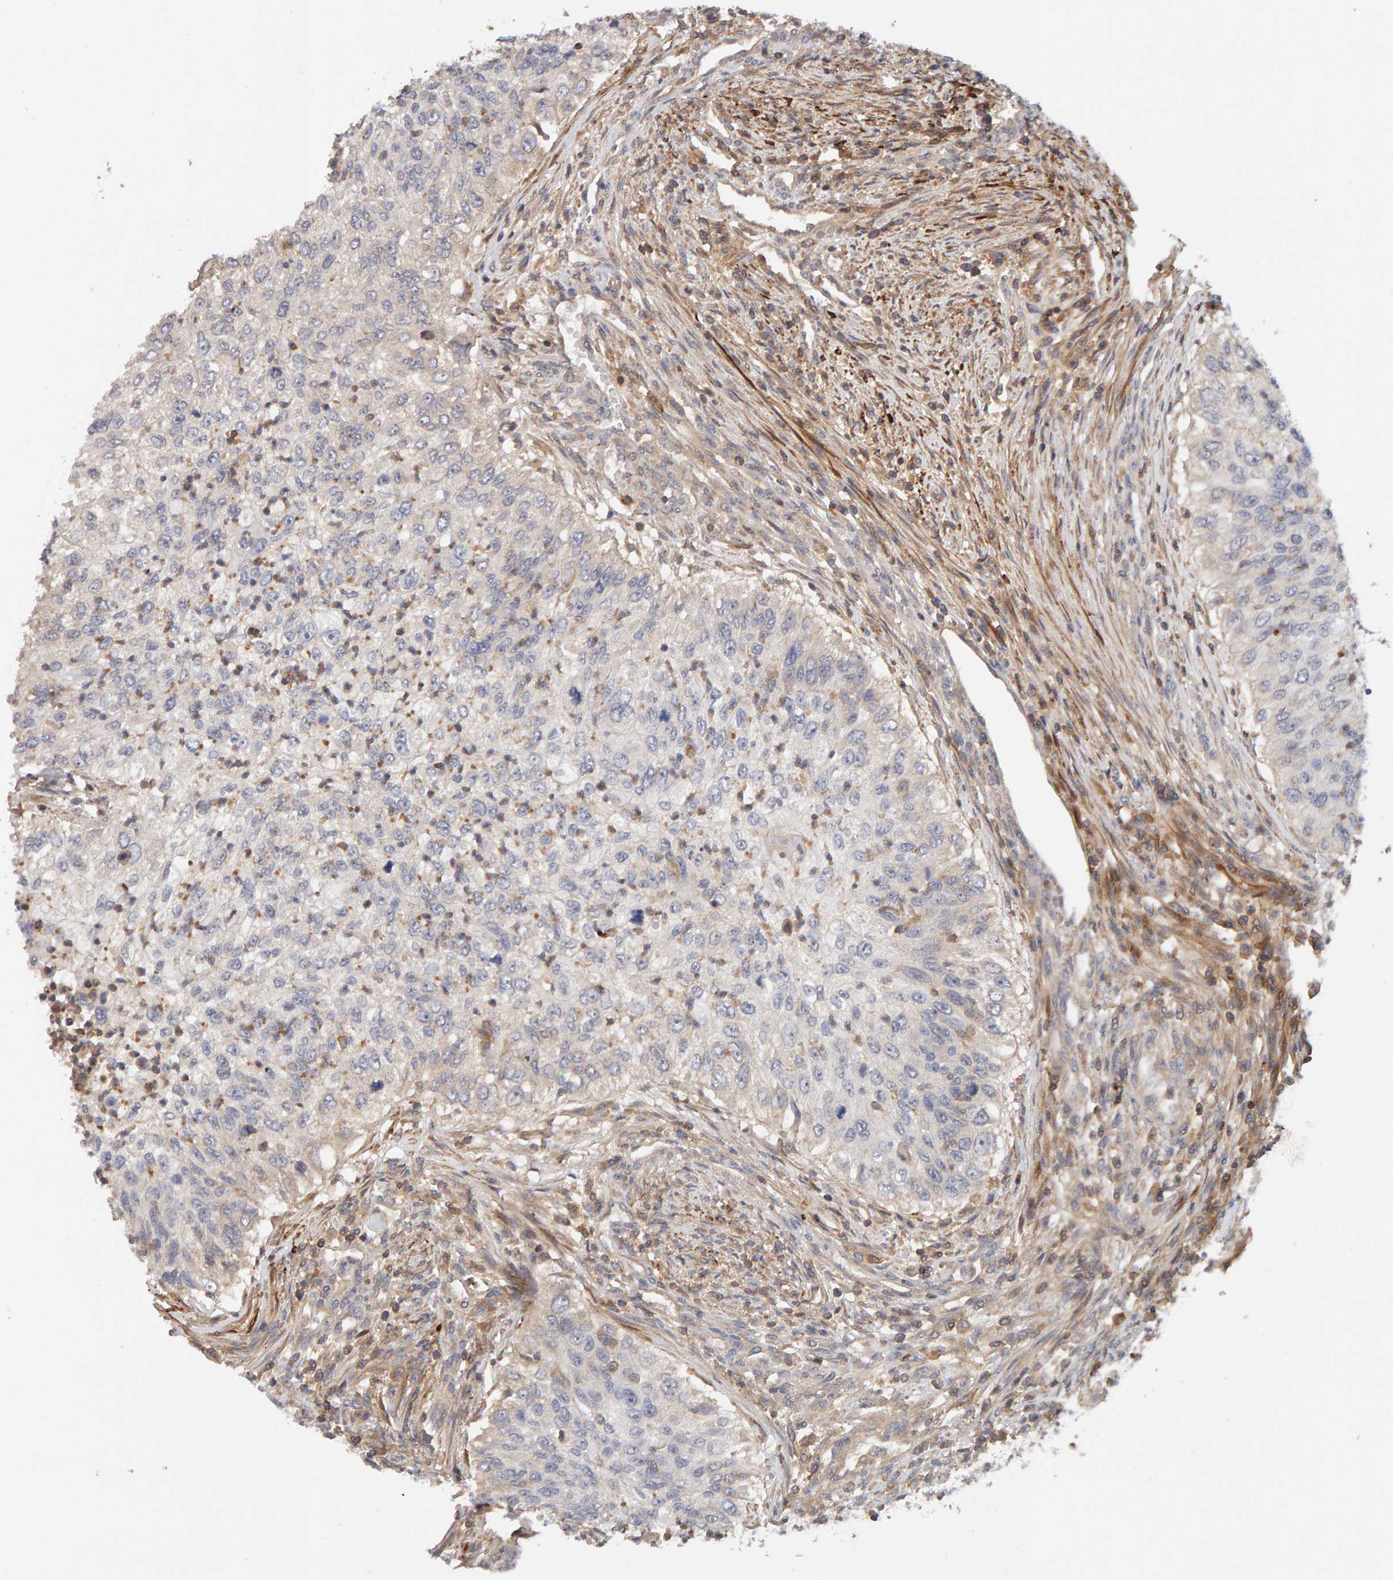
{"staining": {"intensity": "negative", "quantity": "none", "location": "none"}, "tissue": "urothelial cancer", "cell_type": "Tumor cells", "image_type": "cancer", "snomed": [{"axis": "morphology", "description": "Urothelial carcinoma, High grade"}, {"axis": "topography", "description": "Urinary bladder"}], "caption": "The micrograph displays no staining of tumor cells in urothelial cancer.", "gene": "NUDCD1", "patient": {"sex": "female", "age": 60}}